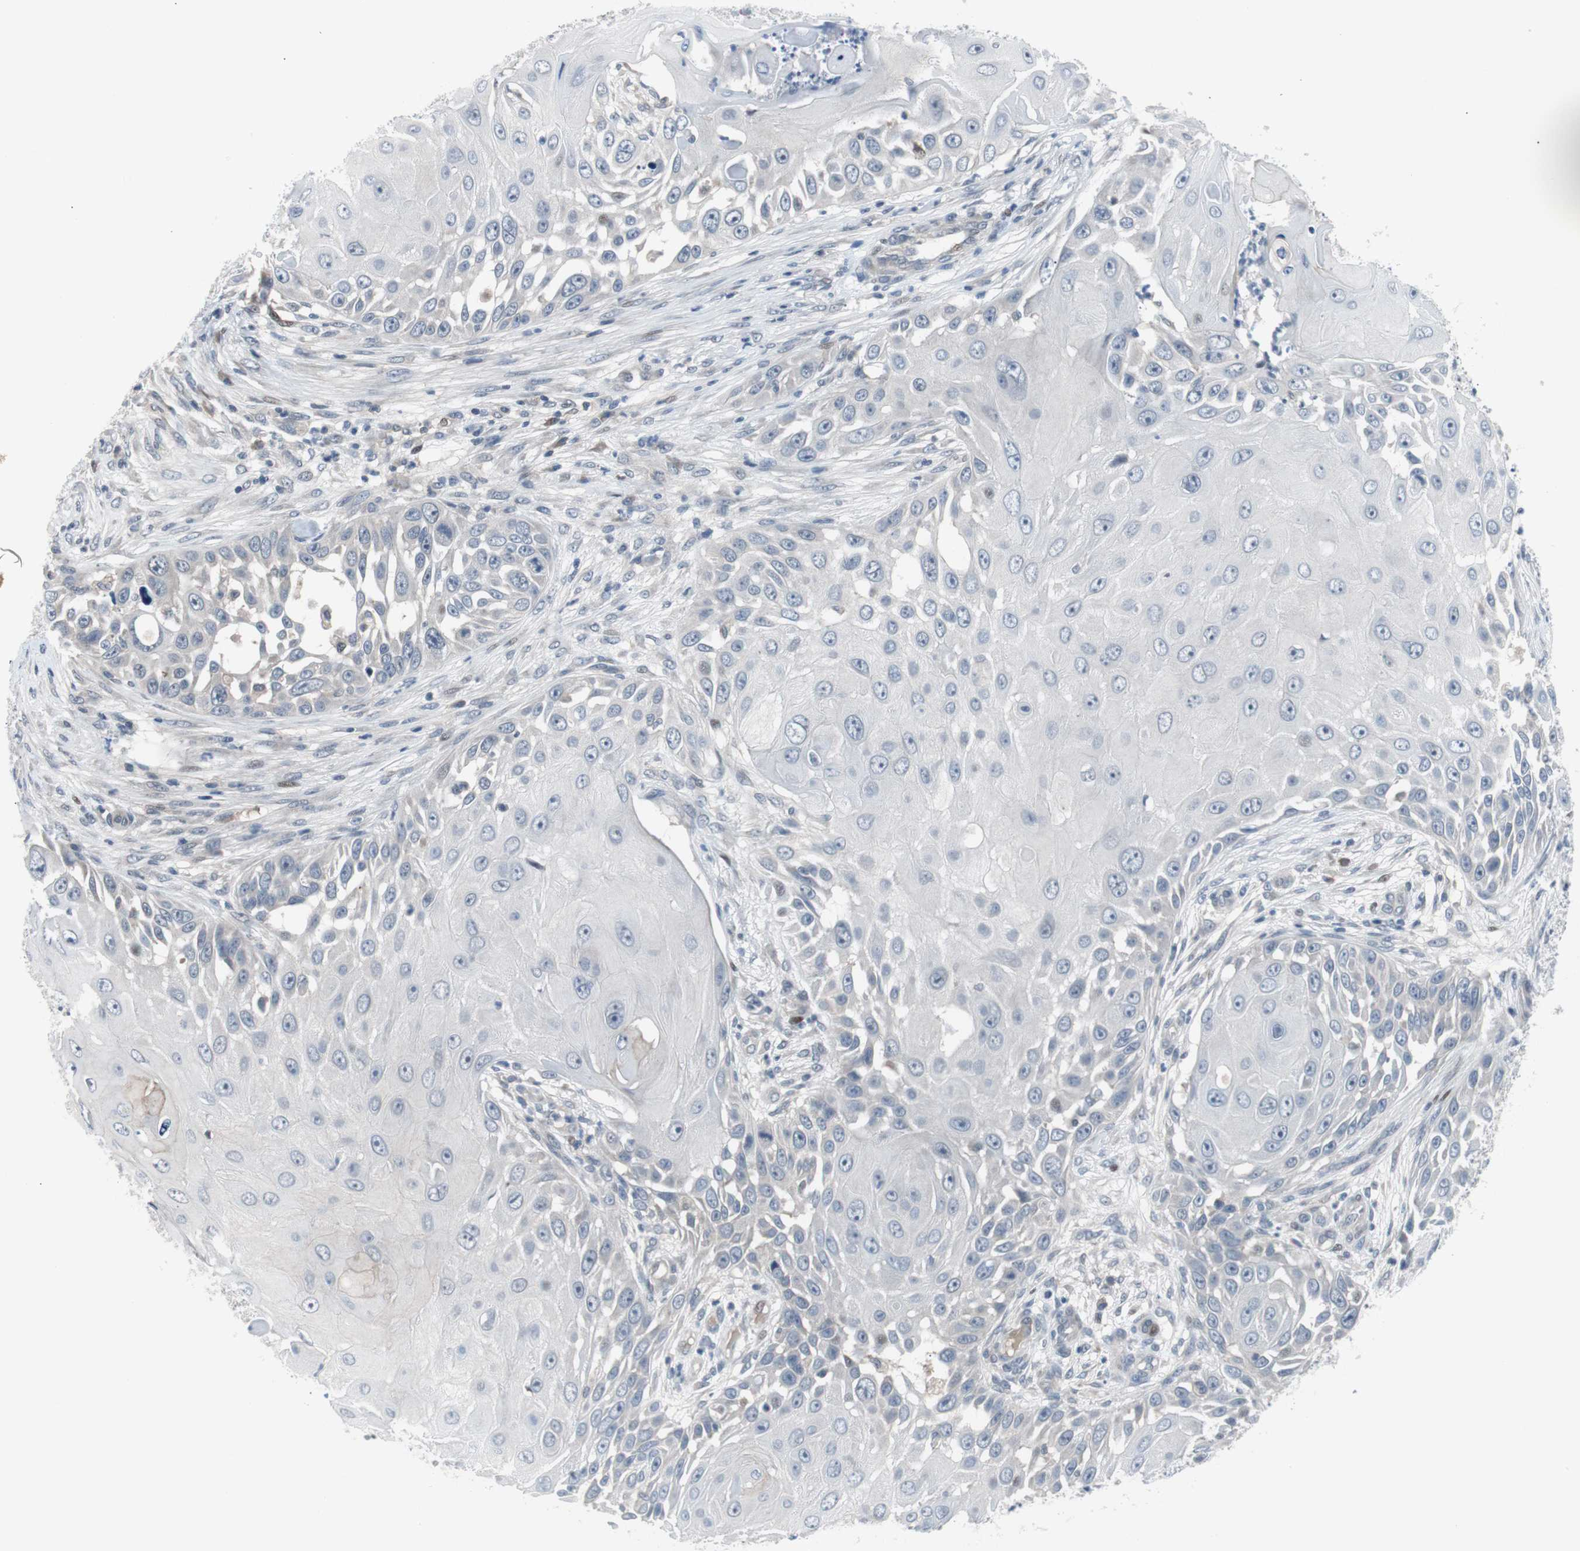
{"staining": {"intensity": "negative", "quantity": "none", "location": "none"}, "tissue": "skin cancer", "cell_type": "Tumor cells", "image_type": "cancer", "snomed": [{"axis": "morphology", "description": "Squamous cell carcinoma, NOS"}, {"axis": "topography", "description": "Skin"}], "caption": "Immunohistochemical staining of squamous cell carcinoma (skin) displays no significant staining in tumor cells.", "gene": "MAP2K4", "patient": {"sex": "female", "age": 44}}